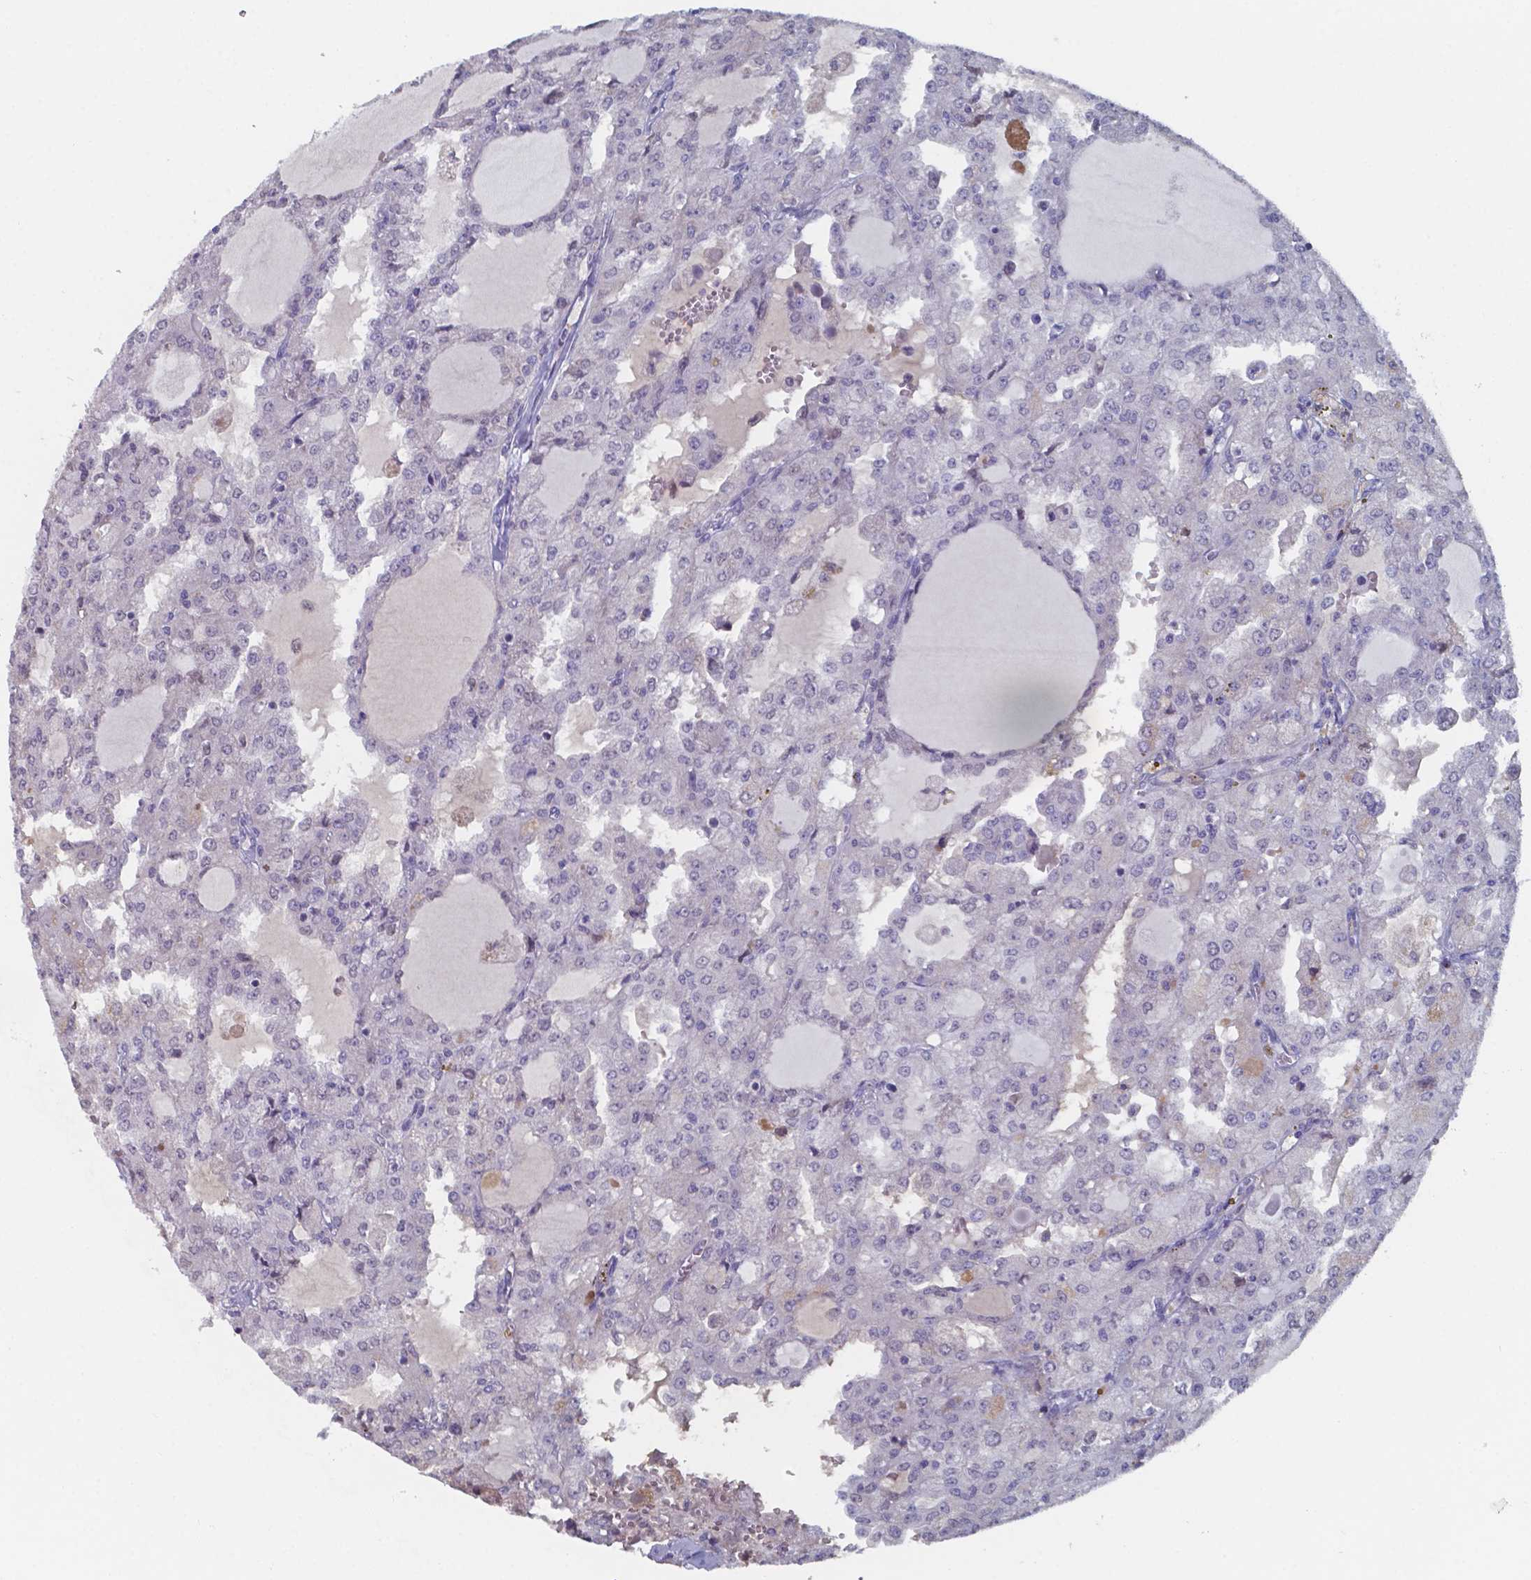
{"staining": {"intensity": "negative", "quantity": "none", "location": "none"}, "tissue": "head and neck cancer", "cell_type": "Tumor cells", "image_type": "cancer", "snomed": [{"axis": "morphology", "description": "Adenocarcinoma, NOS"}, {"axis": "topography", "description": "Head-Neck"}], "caption": "An image of head and neck cancer stained for a protein displays no brown staining in tumor cells.", "gene": "BTBD17", "patient": {"sex": "male", "age": 64}}